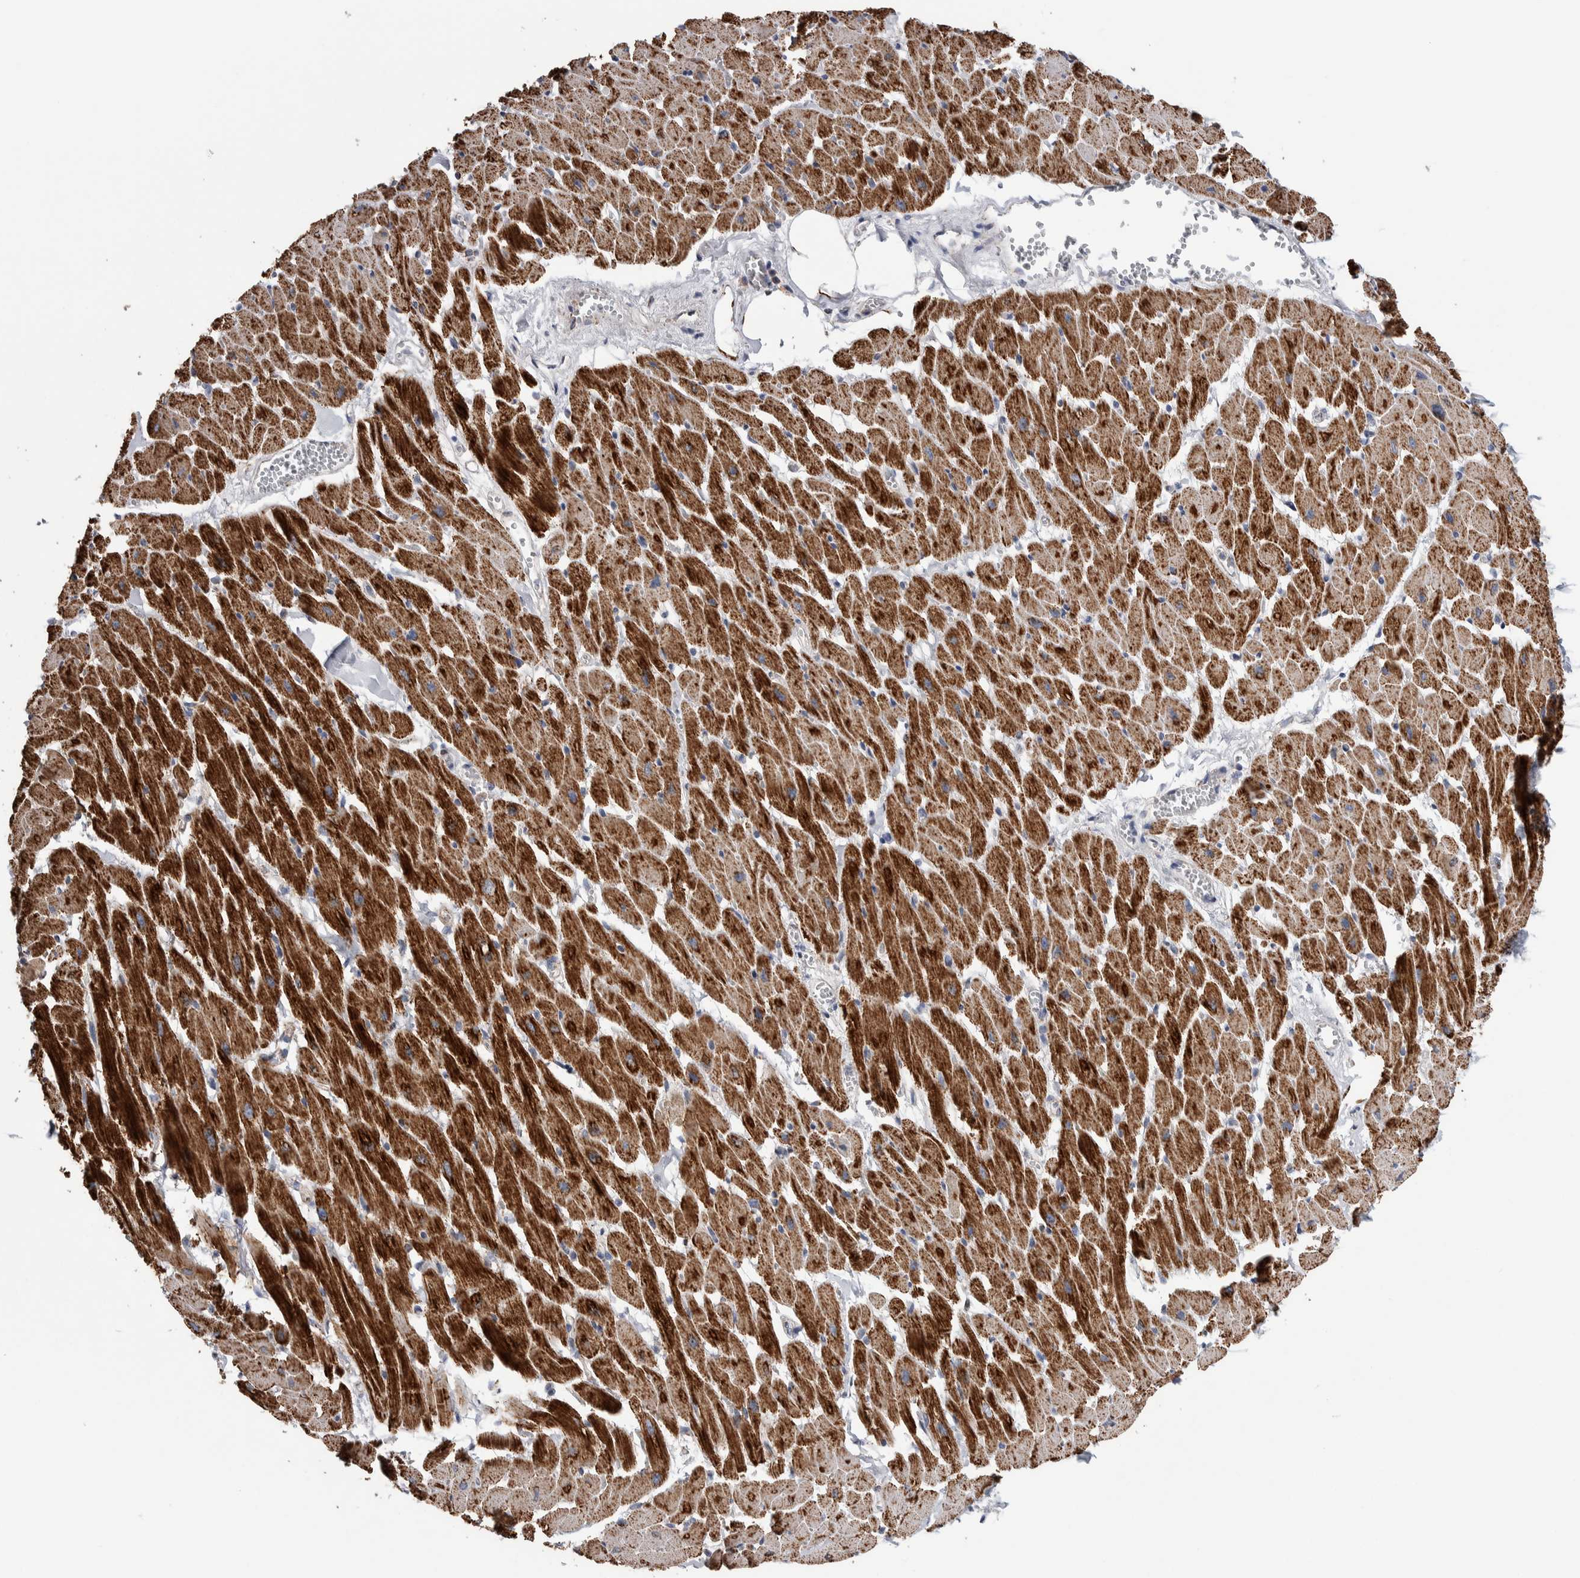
{"staining": {"intensity": "strong", "quantity": ">75%", "location": "cytoplasmic/membranous"}, "tissue": "heart muscle", "cell_type": "Cardiomyocytes", "image_type": "normal", "snomed": [{"axis": "morphology", "description": "Normal tissue, NOS"}, {"axis": "topography", "description": "Heart"}], "caption": "Immunohistochemical staining of benign heart muscle shows strong cytoplasmic/membranous protein positivity in about >75% of cardiomyocytes.", "gene": "ETFA", "patient": {"sex": "female", "age": 19}}